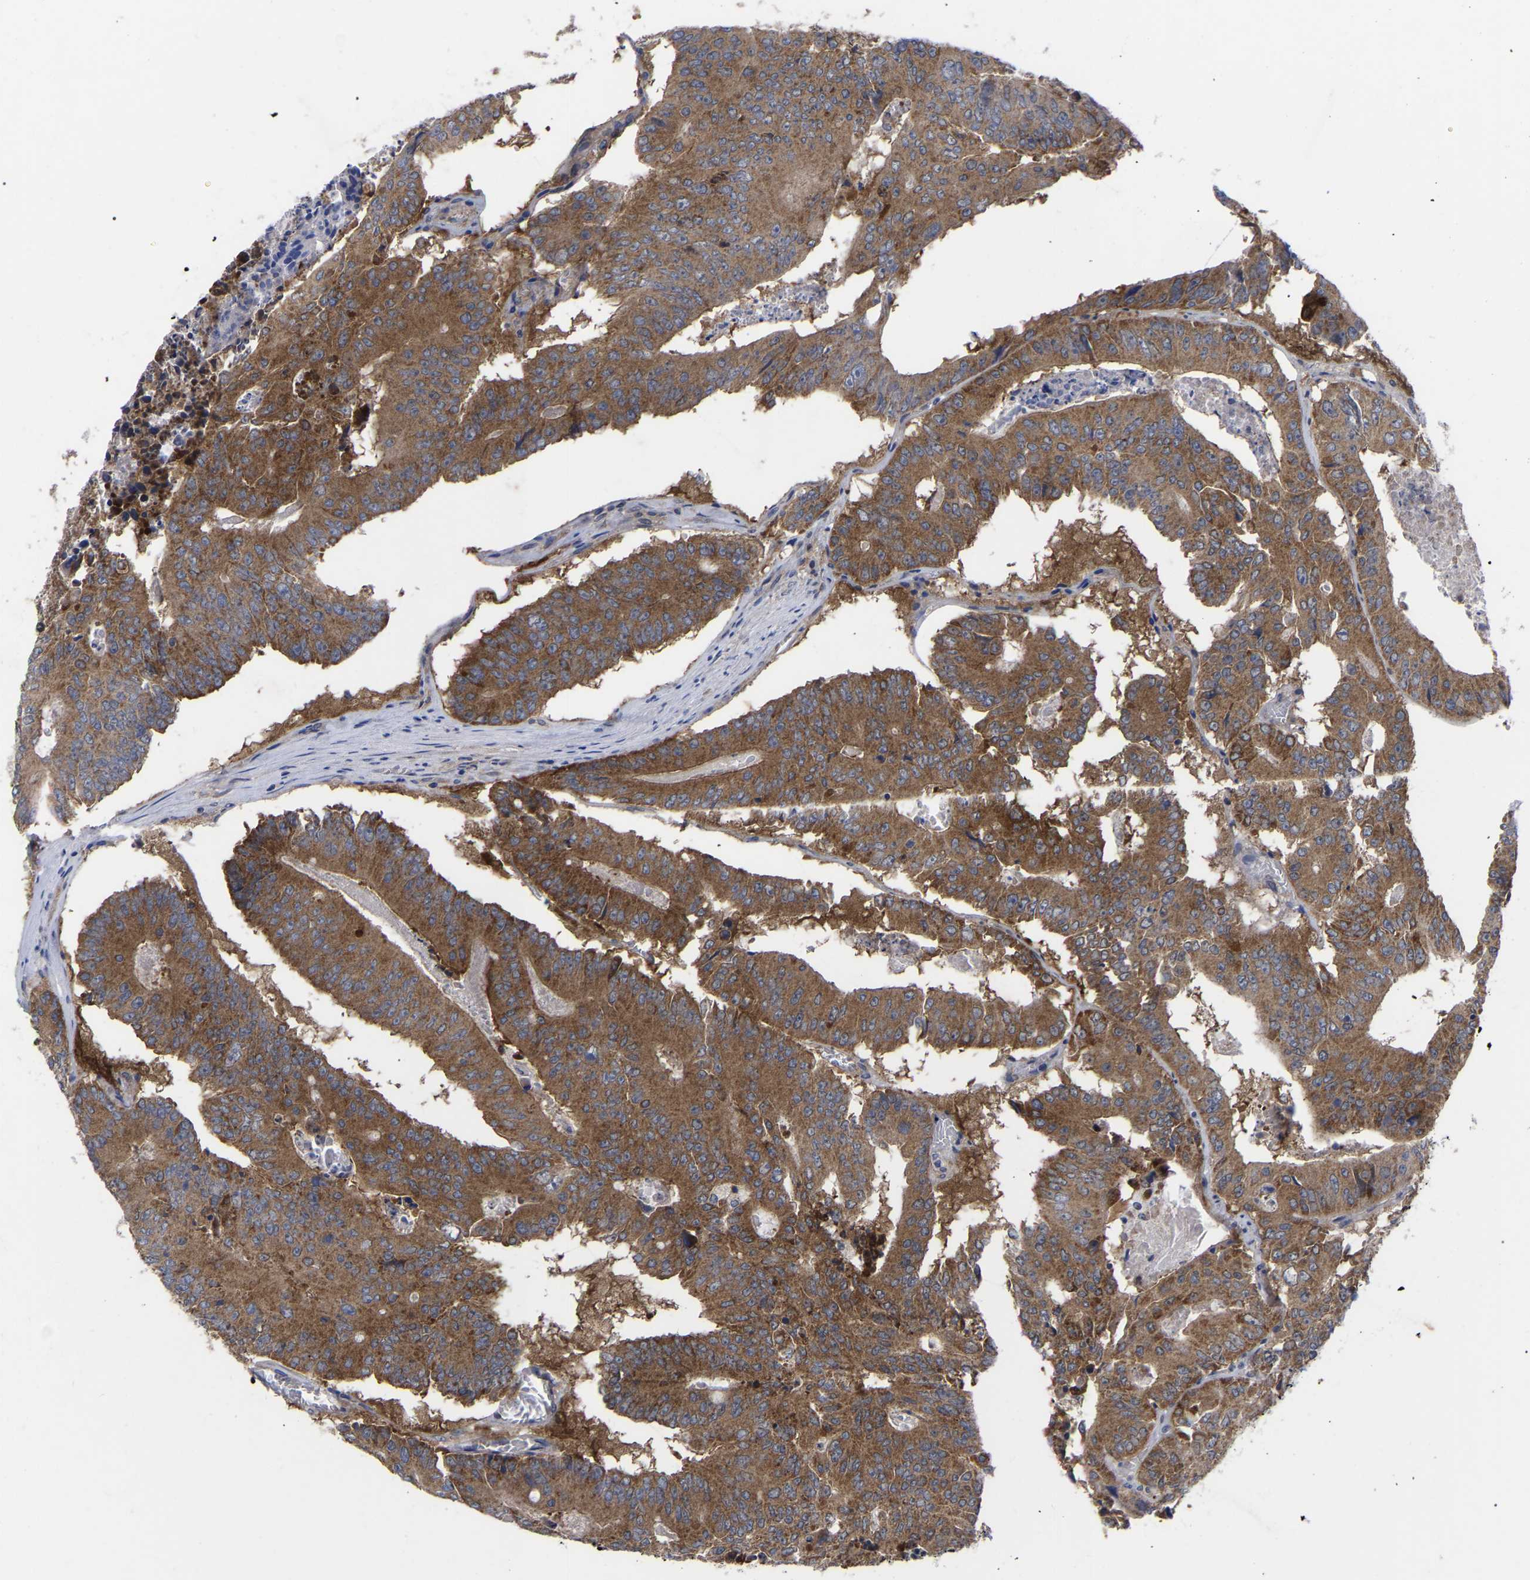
{"staining": {"intensity": "moderate", "quantity": ">75%", "location": "cytoplasmic/membranous"}, "tissue": "colorectal cancer", "cell_type": "Tumor cells", "image_type": "cancer", "snomed": [{"axis": "morphology", "description": "Adenocarcinoma, NOS"}, {"axis": "topography", "description": "Colon"}], "caption": "DAB (3,3'-diaminobenzidine) immunohistochemical staining of colorectal cancer (adenocarcinoma) shows moderate cytoplasmic/membranous protein staining in about >75% of tumor cells. The protein of interest is stained brown, and the nuclei are stained in blue (DAB (3,3'-diaminobenzidine) IHC with brightfield microscopy, high magnification).", "gene": "TCP1", "patient": {"sex": "male", "age": 87}}